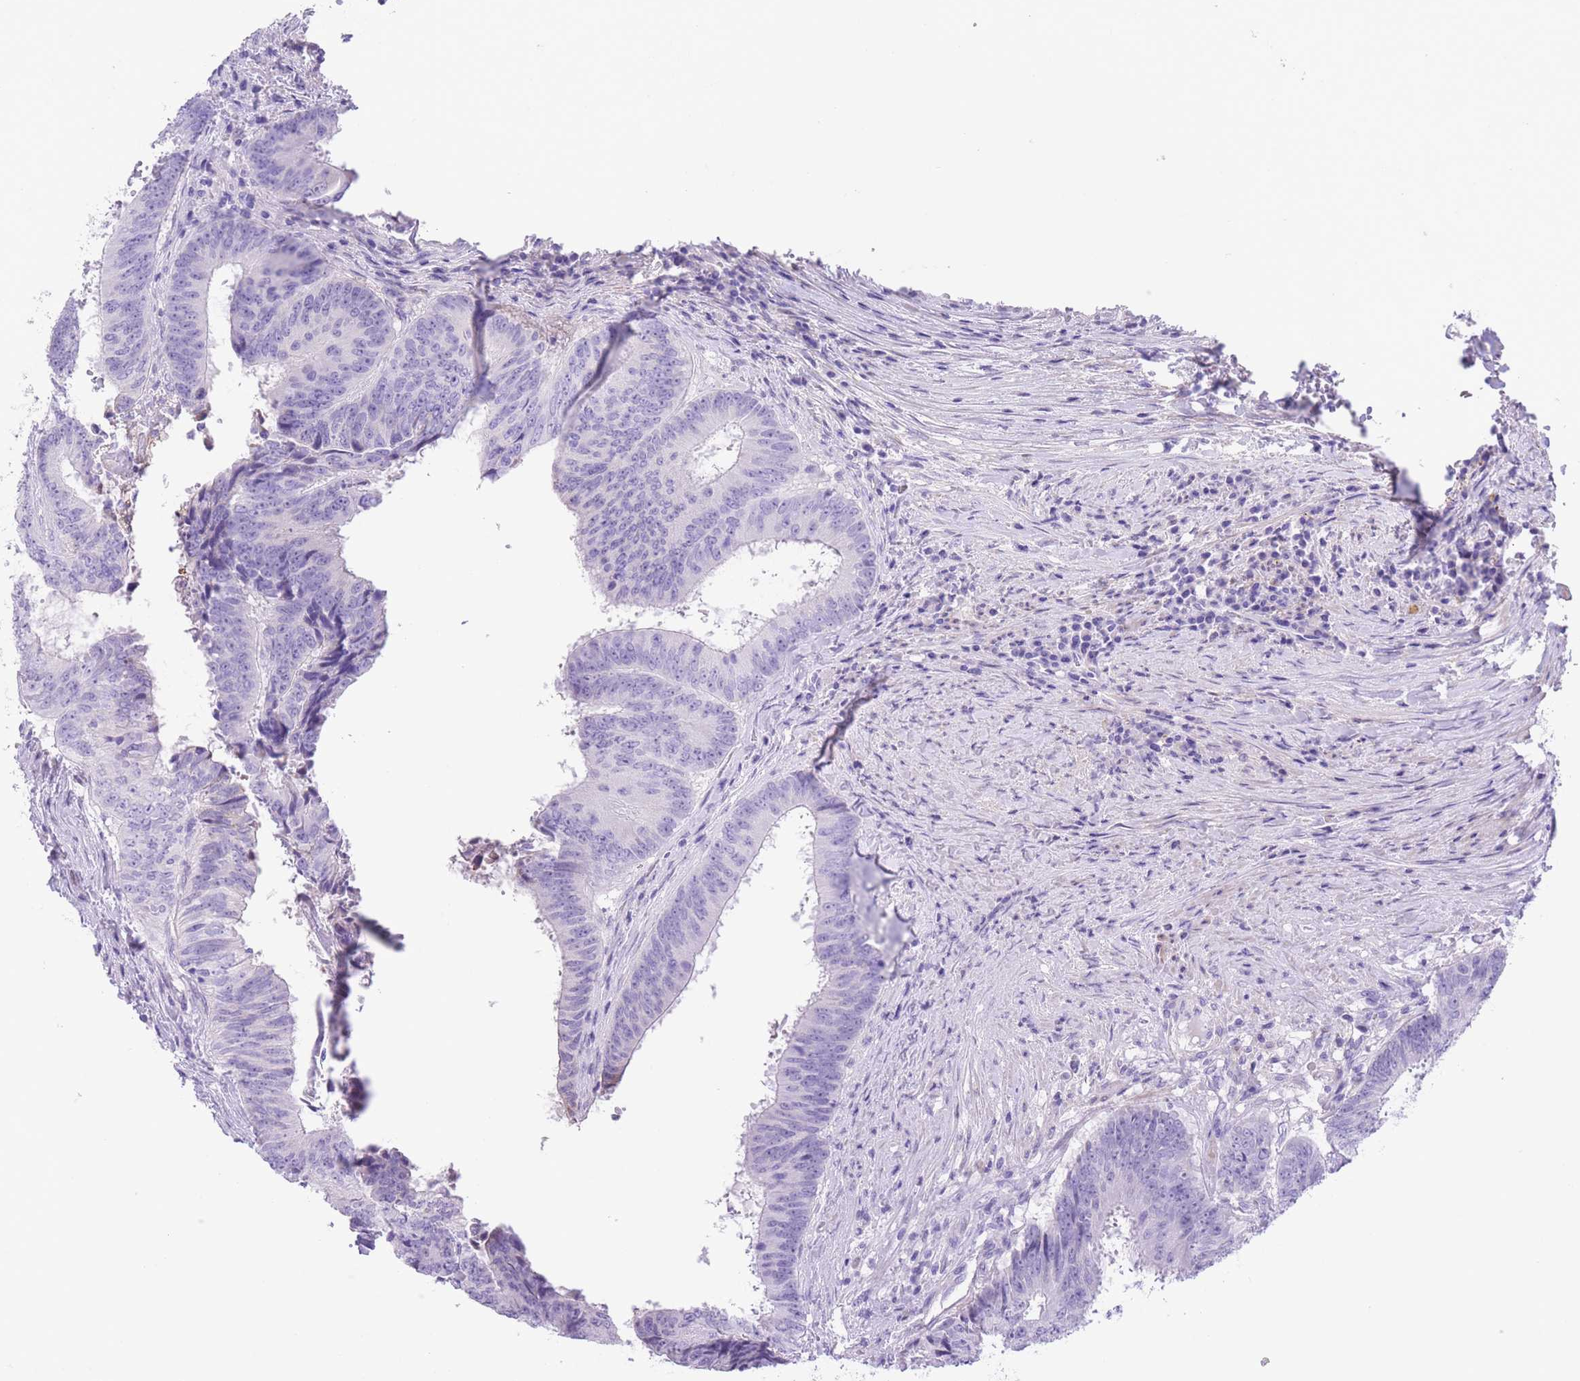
{"staining": {"intensity": "negative", "quantity": "none", "location": "none"}, "tissue": "colorectal cancer", "cell_type": "Tumor cells", "image_type": "cancer", "snomed": [{"axis": "morphology", "description": "Adenocarcinoma, NOS"}, {"axis": "topography", "description": "Rectum"}], "caption": "Colorectal cancer was stained to show a protein in brown. There is no significant expression in tumor cells.", "gene": "RAI2", "patient": {"sex": "male", "age": 72}}